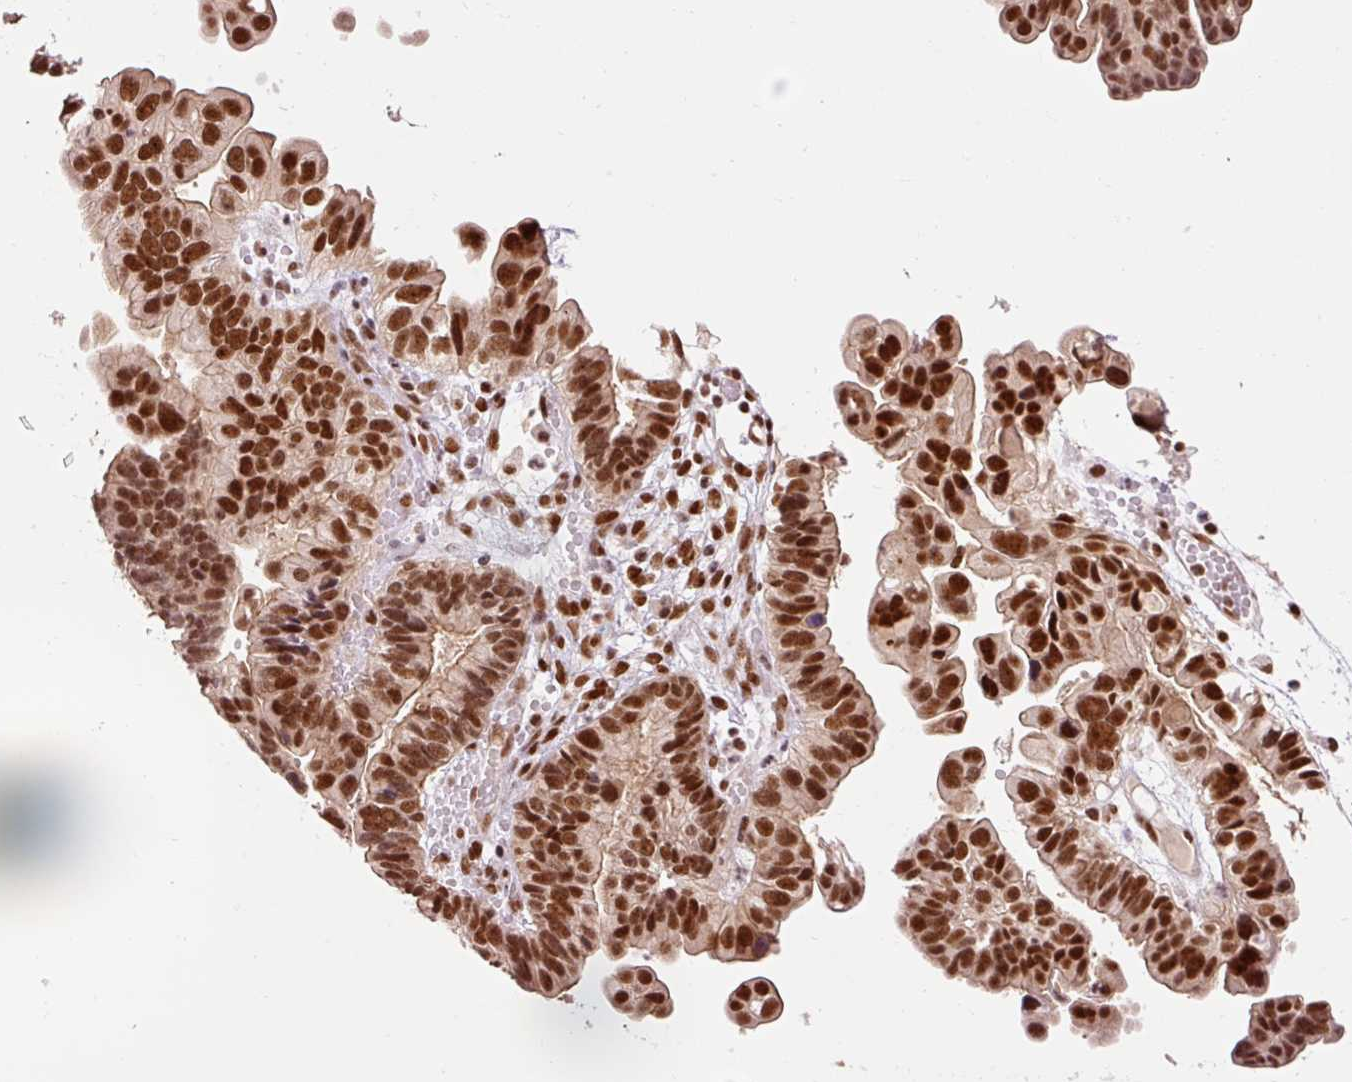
{"staining": {"intensity": "strong", "quantity": ">75%", "location": "cytoplasmic/membranous,nuclear"}, "tissue": "ovarian cancer", "cell_type": "Tumor cells", "image_type": "cancer", "snomed": [{"axis": "morphology", "description": "Cystadenocarcinoma, serous, NOS"}, {"axis": "topography", "description": "Ovary"}], "caption": "Ovarian serous cystadenocarcinoma stained with DAB immunohistochemistry (IHC) exhibits high levels of strong cytoplasmic/membranous and nuclear expression in about >75% of tumor cells.", "gene": "ZBTB44", "patient": {"sex": "female", "age": 56}}